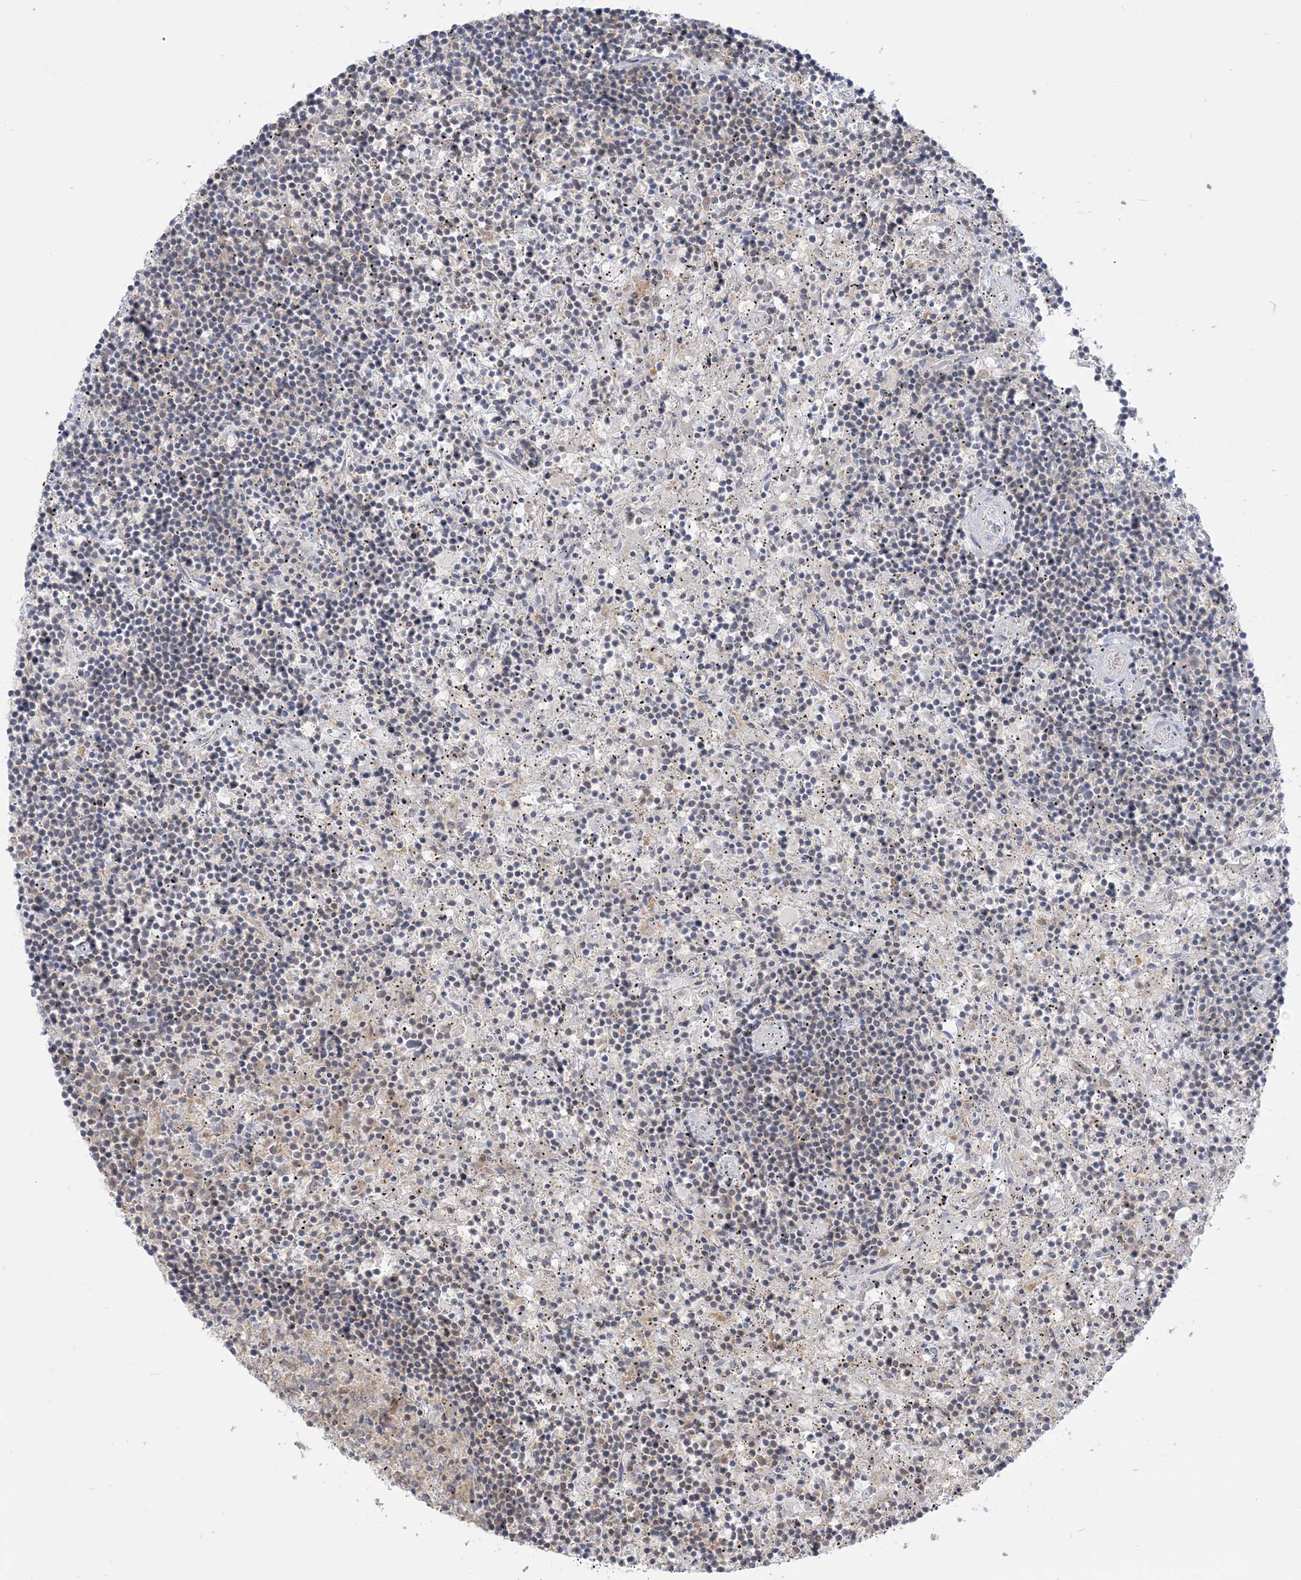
{"staining": {"intensity": "negative", "quantity": "none", "location": "none"}, "tissue": "lymphoma", "cell_type": "Tumor cells", "image_type": "cancer", "snomed": [{"axis": "morphology", "description": "Malignant lymphoma, non-Hodgkin's type, Low grade"}, {"axis": "topography", "description": "Spleen"}], "caption": "Tumor cells show no significant expression in malignant lymphoma, non-Hodgkin's type (low-grade).", "gene": "THADA", "patient": {"sex": "male", "age": 76}}